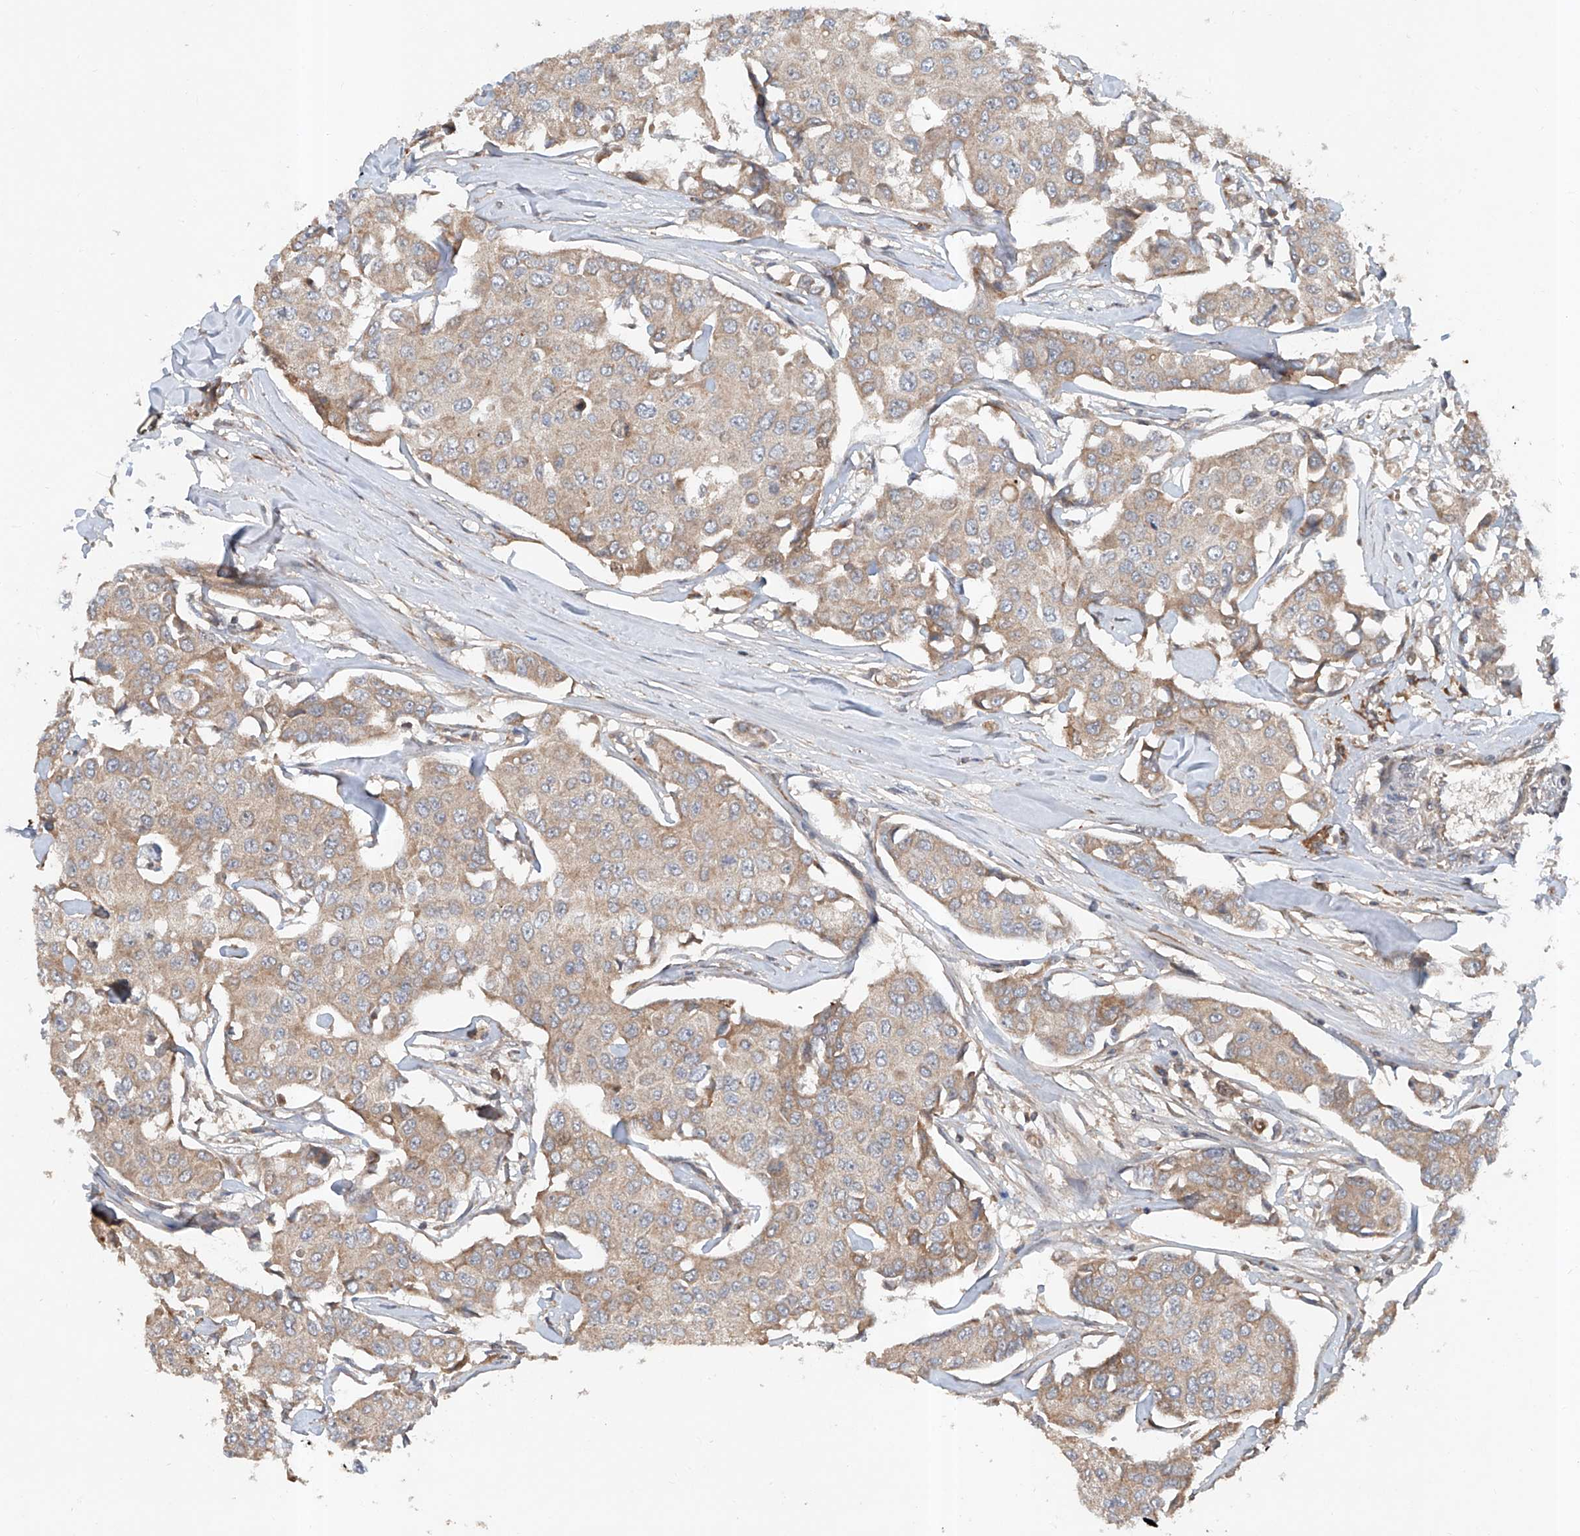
{"staining": {"intensity": "weak", "quantity": ">75%", "location": "cytoplasmic/membranous"}, "tissue": "breast cancer", "cell_type": "Tumor cells", "image_type": "cancer", "snomed": [{"axis": "morphology", "description": "Duct carcinoma"}, {"axis": "topography", "description": "Breast"}], "caption": "Breast cancer (infiltrating ductal carcinoma) was stained to show a protein in brown. There is low levels of weak cytoplasmic/membranous staining in approximately >75% of tumor cells. Using DAB (brown) and hematoxylin (blue) stains, captured at high magnification using brightfield microscopy.", "gene": "ADAM23", "patient": {"sex": "female", "age": 80}}